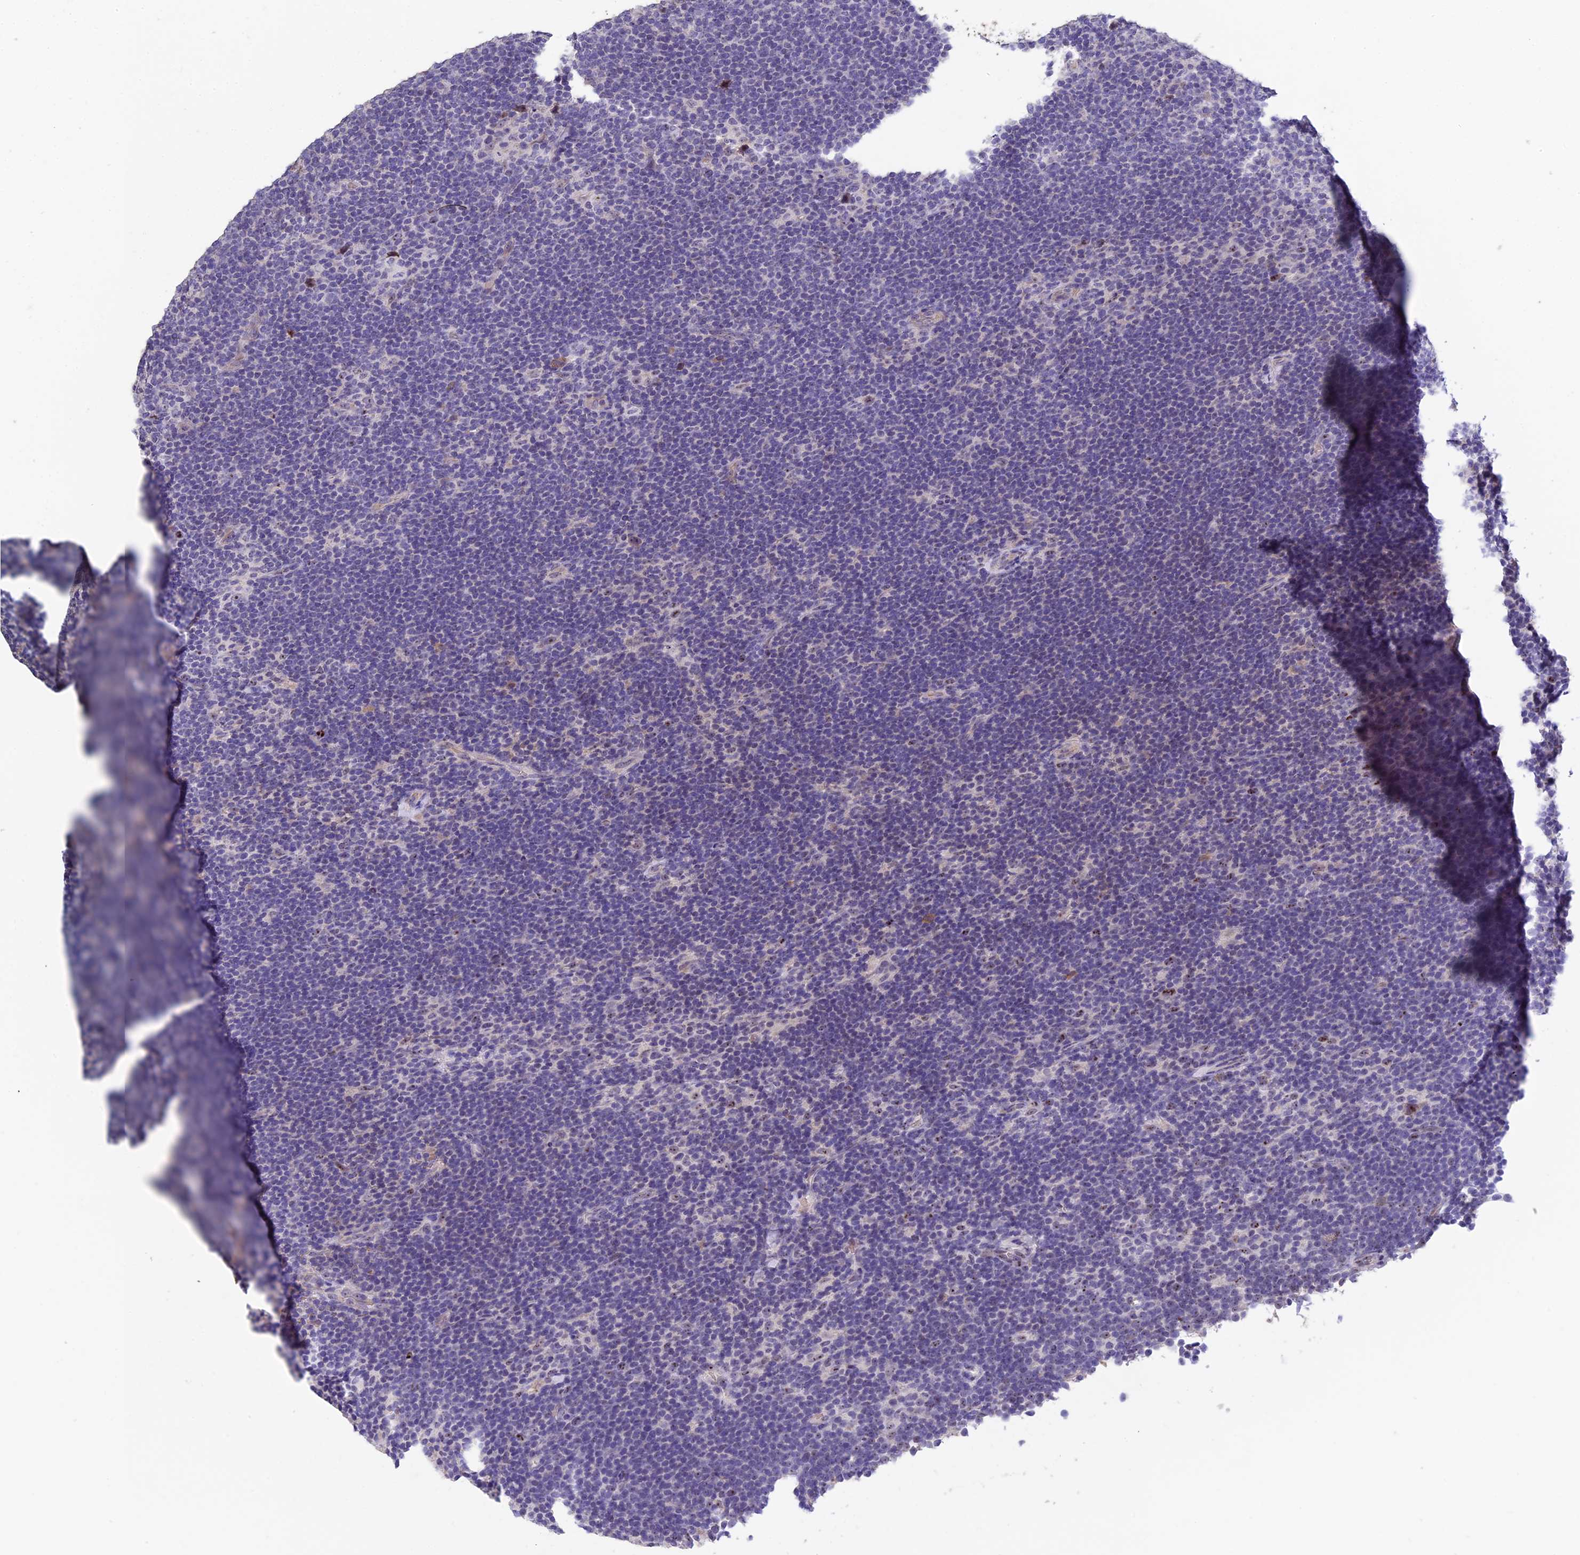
{"staining": {"intensity": "weak", "quantity": "<25%", "location": "nuclear"}, "tissue": "lymphoma", "cell_type": "Tumor cells", "image_type": "cancer", "snomed": [{"axis": "morphology", "description": "Hodgkin's disease, NOS"}, {"axis": "topography", "description": "Lymph node"}], "caption": "High magnification brightfield microscopy of lymphoma stained with DAB (brown) and counterstained with hematoxylin (blue): tumor cells show no significant staining.", "gene": "KNOP1", "patient": {"sex": "female", "age": 57}}